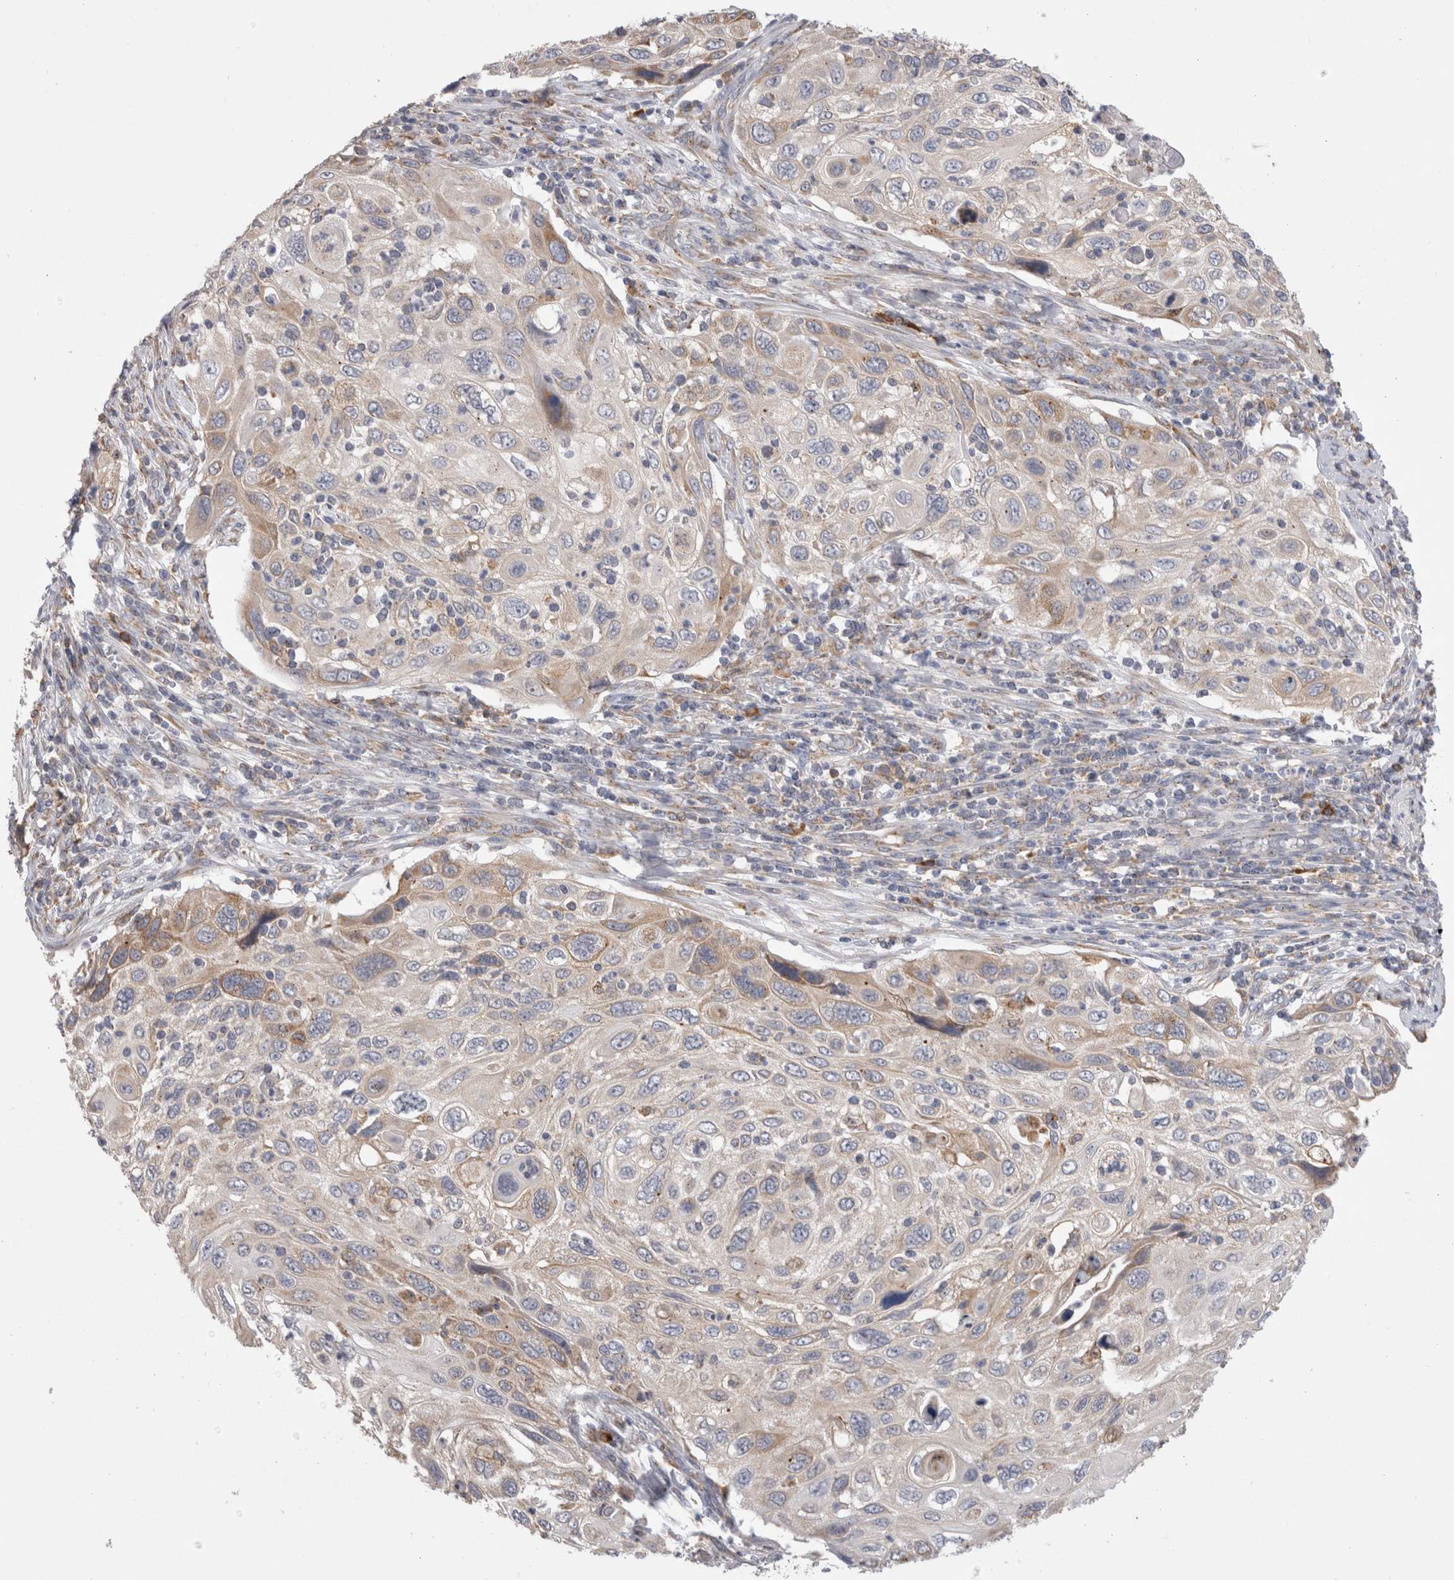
{"staining": {"intensity": "moderate", "quantity": "<25%", "location": "cytoplasmic/membranous"}, "tissue": "cervical cancer", "cell_type": "Tumor cells", "image_type": "cancer", "snomed": [{"axis": "morphology", "description": "Squamous cell carcinoma, NOS"}, {"axis": "topography", "description": "Cervix"}], "caption": "This is a micrograph of immunohistochemistry (IHC) staining of cervical squamous cell carcinoma, which shows moderate staining in the cytoplasmic/membranous of tumor cells.", "gene": "ZNF341", "patient": {"sex": "female", "age": 70}}